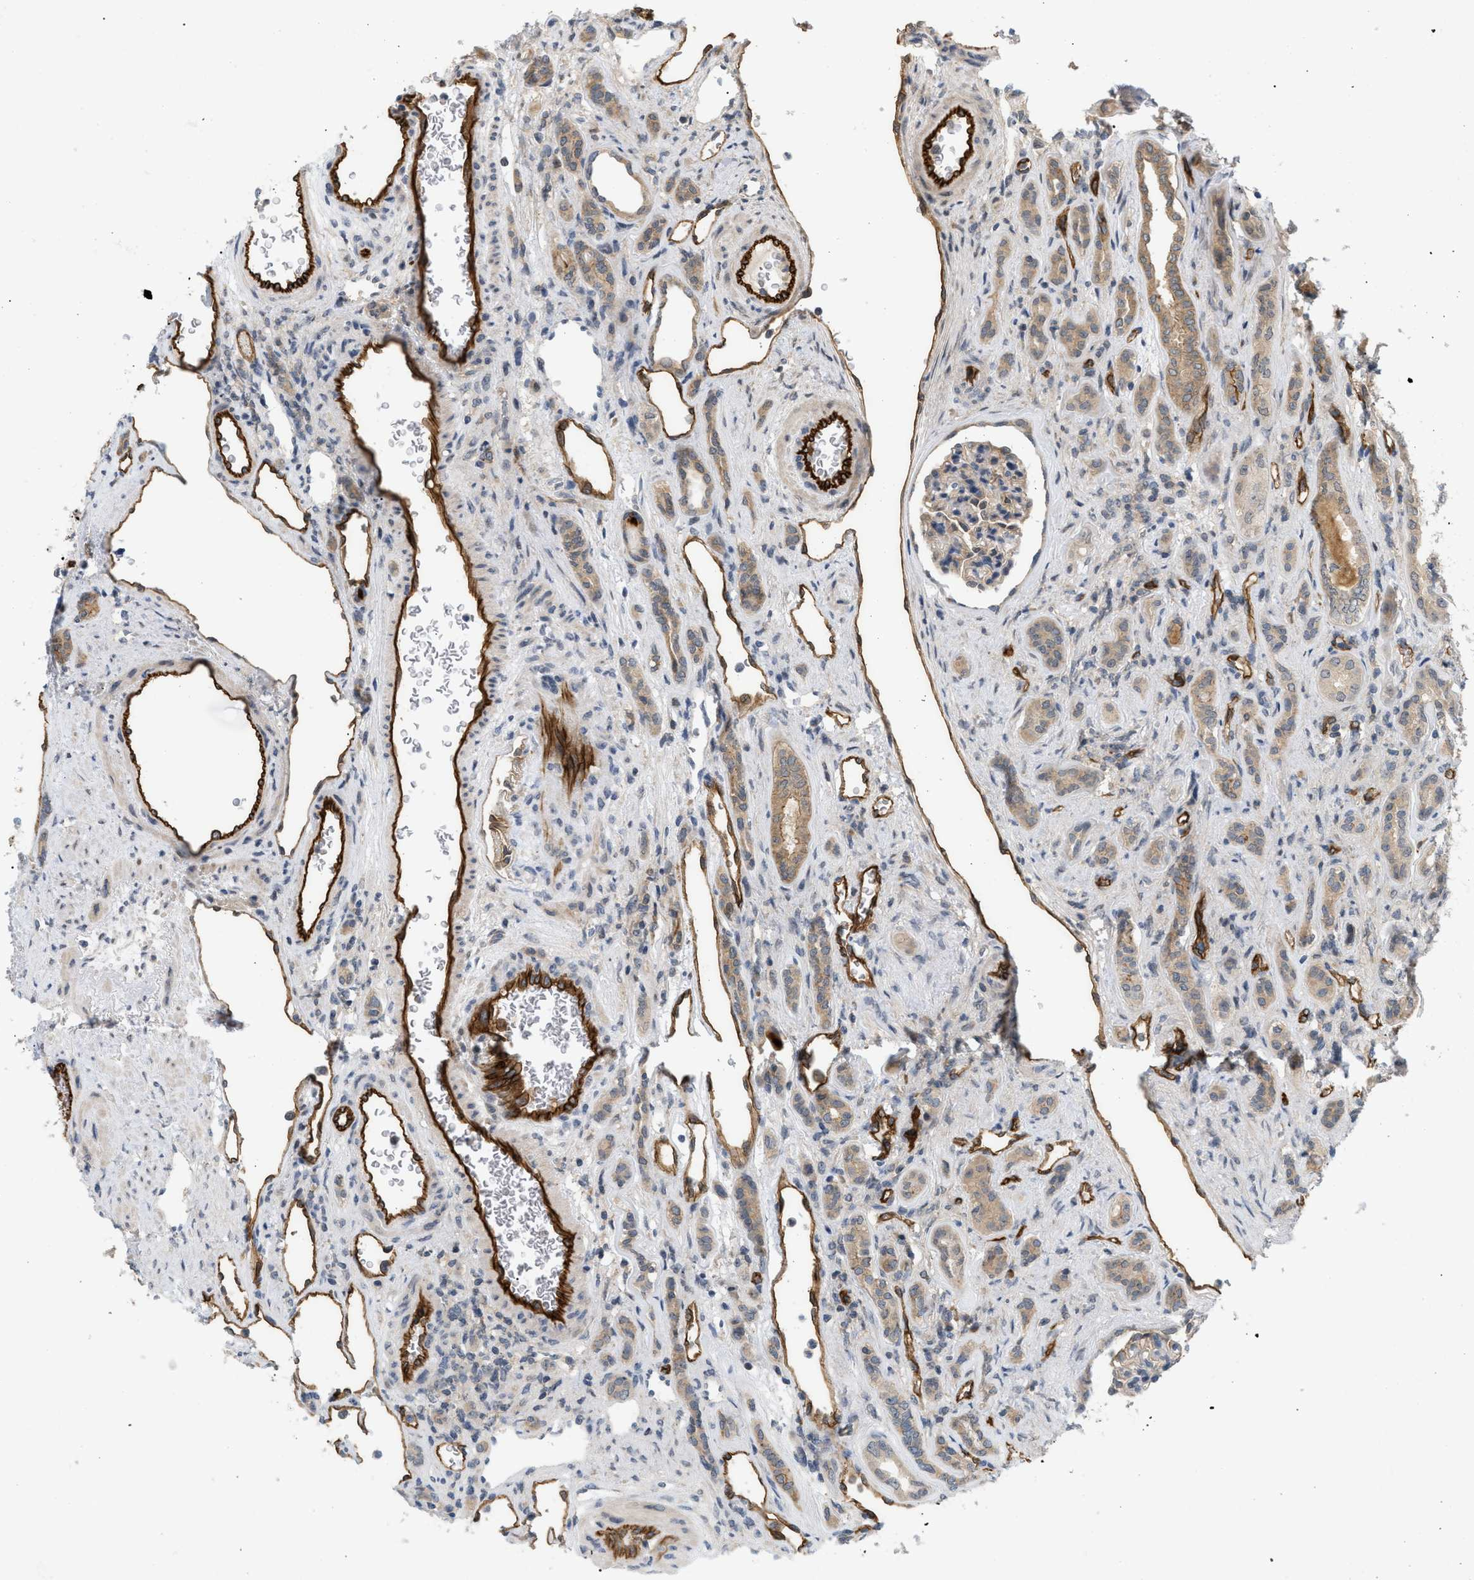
{"staining": {"intensity": "moderate", "quantity": ">75%", "location": "cytoplasmic/membranous"}, "tissue": "renal cancer", "cell_type": "Tumor cells", "image_type": "cancer", "snomed": [{"axis": "morphology", "description": "Adenocarcinoma, NOS"}, {"axis": "topography", "description": "Kidney"}], "caption": "High-magnification brightfield microscopy of renal adenocarcinoma stained with DAB (3,3'-diaminobenzidine) (brown) and counterstained with hematoxylin (blue). tumor cells exhibit moderate cytoplasmic/membranous expression is identified in approximately>75% of cells.", "gene": "PALMD", "patient": {"sex": "female", "age": 69}}